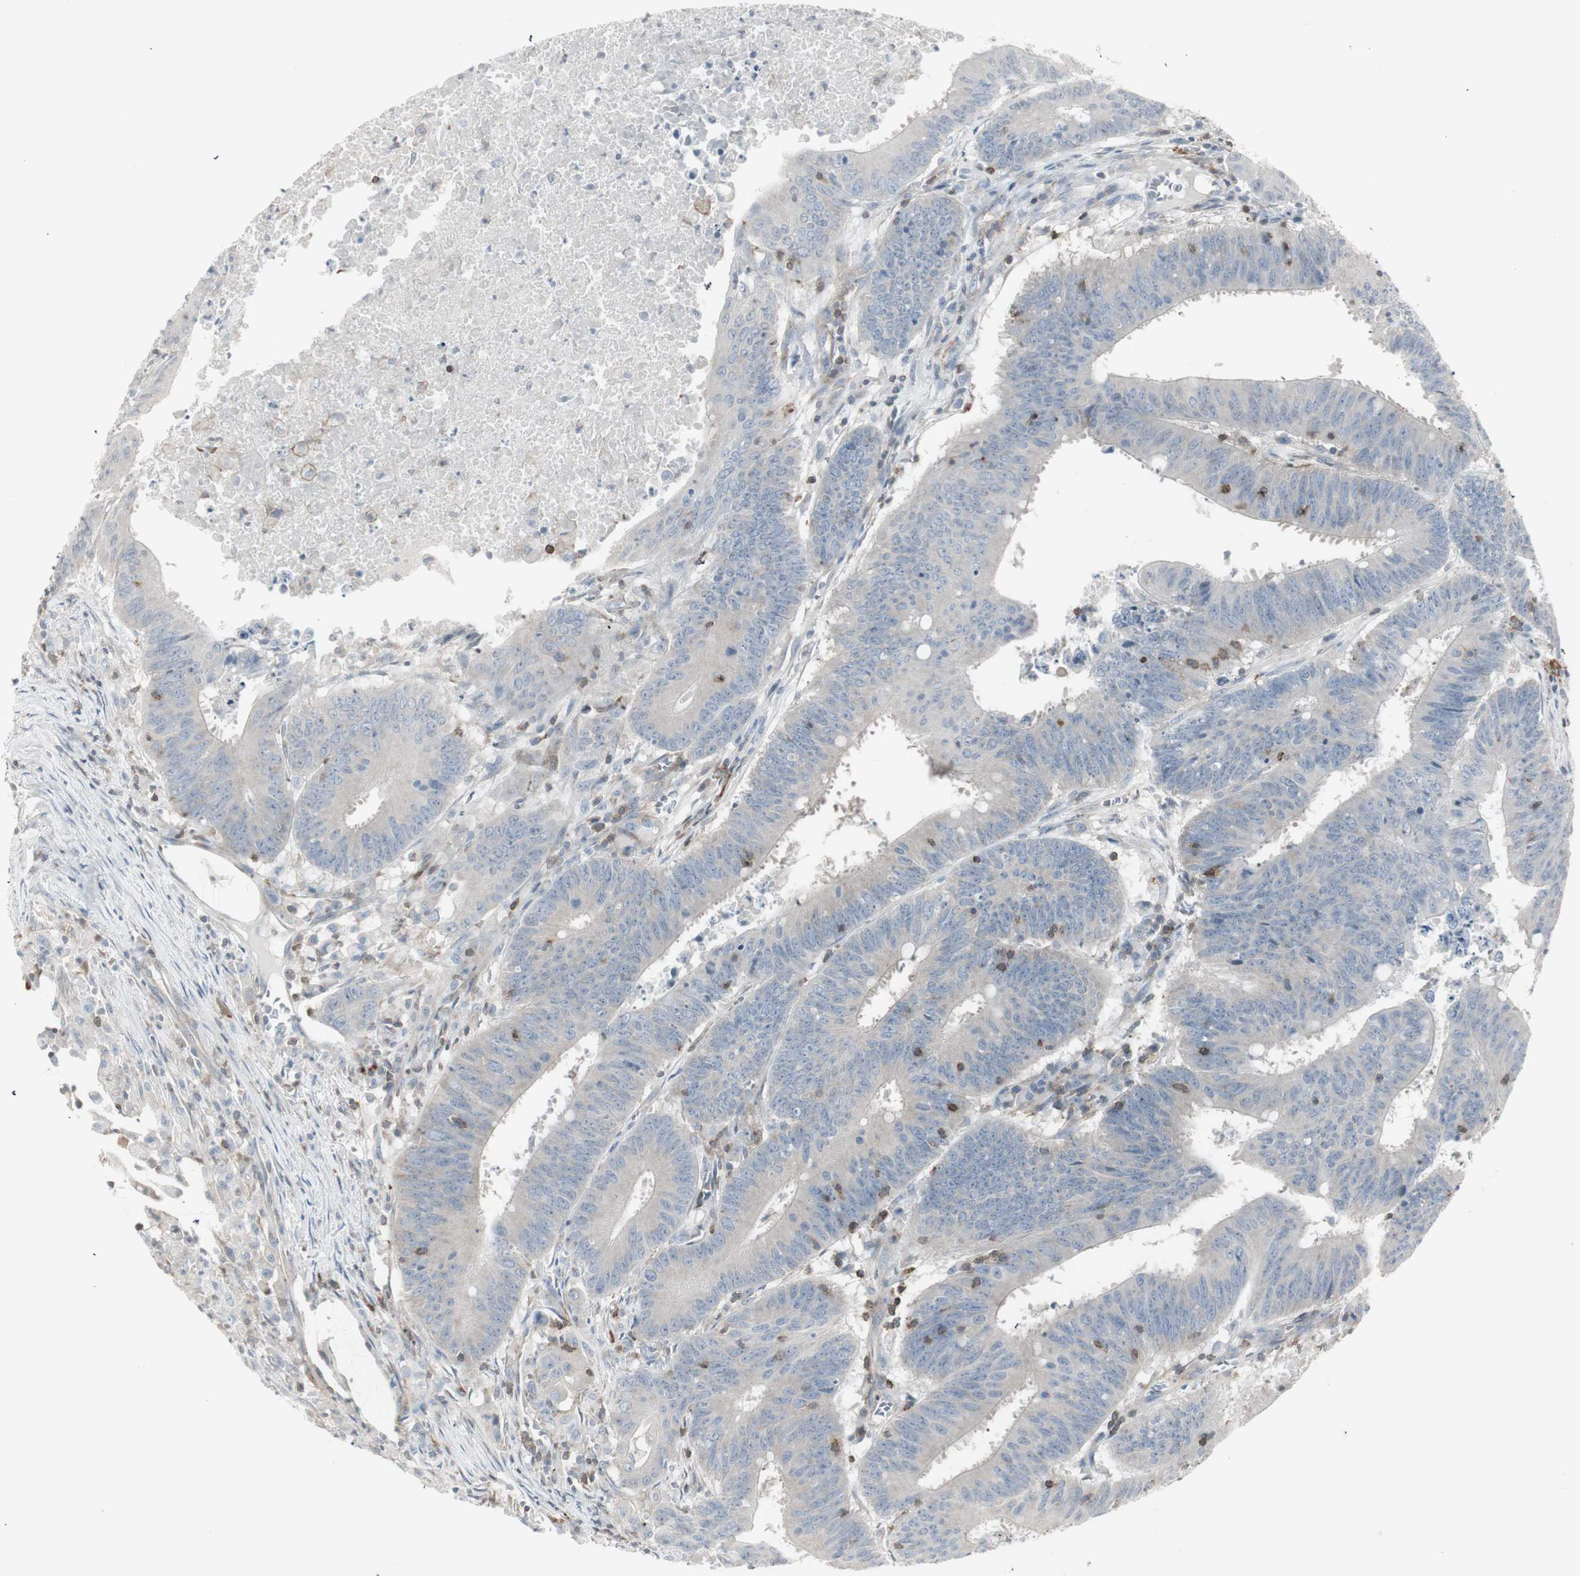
{"staining": {"intensity": "negative", "quantity": "none", "location": "none"}, "tissue": "colorectal cancer", "cell_type": "Tumor cells", "image_type": "cancer", "snomed": [{"axis": "morphology", "description": "Adenocarcinoma, NOS"}, {"axis": "topography", "description": "Colon"}], "caption": "High power microscopy photomicrograph of an immunohistochemistry photomicrograph of colorectal adenocarcinoma, revealing no significant expression in tumor cells.", "gene": "MAP4K4", "patient": {"sex": "male", "age": 45}}